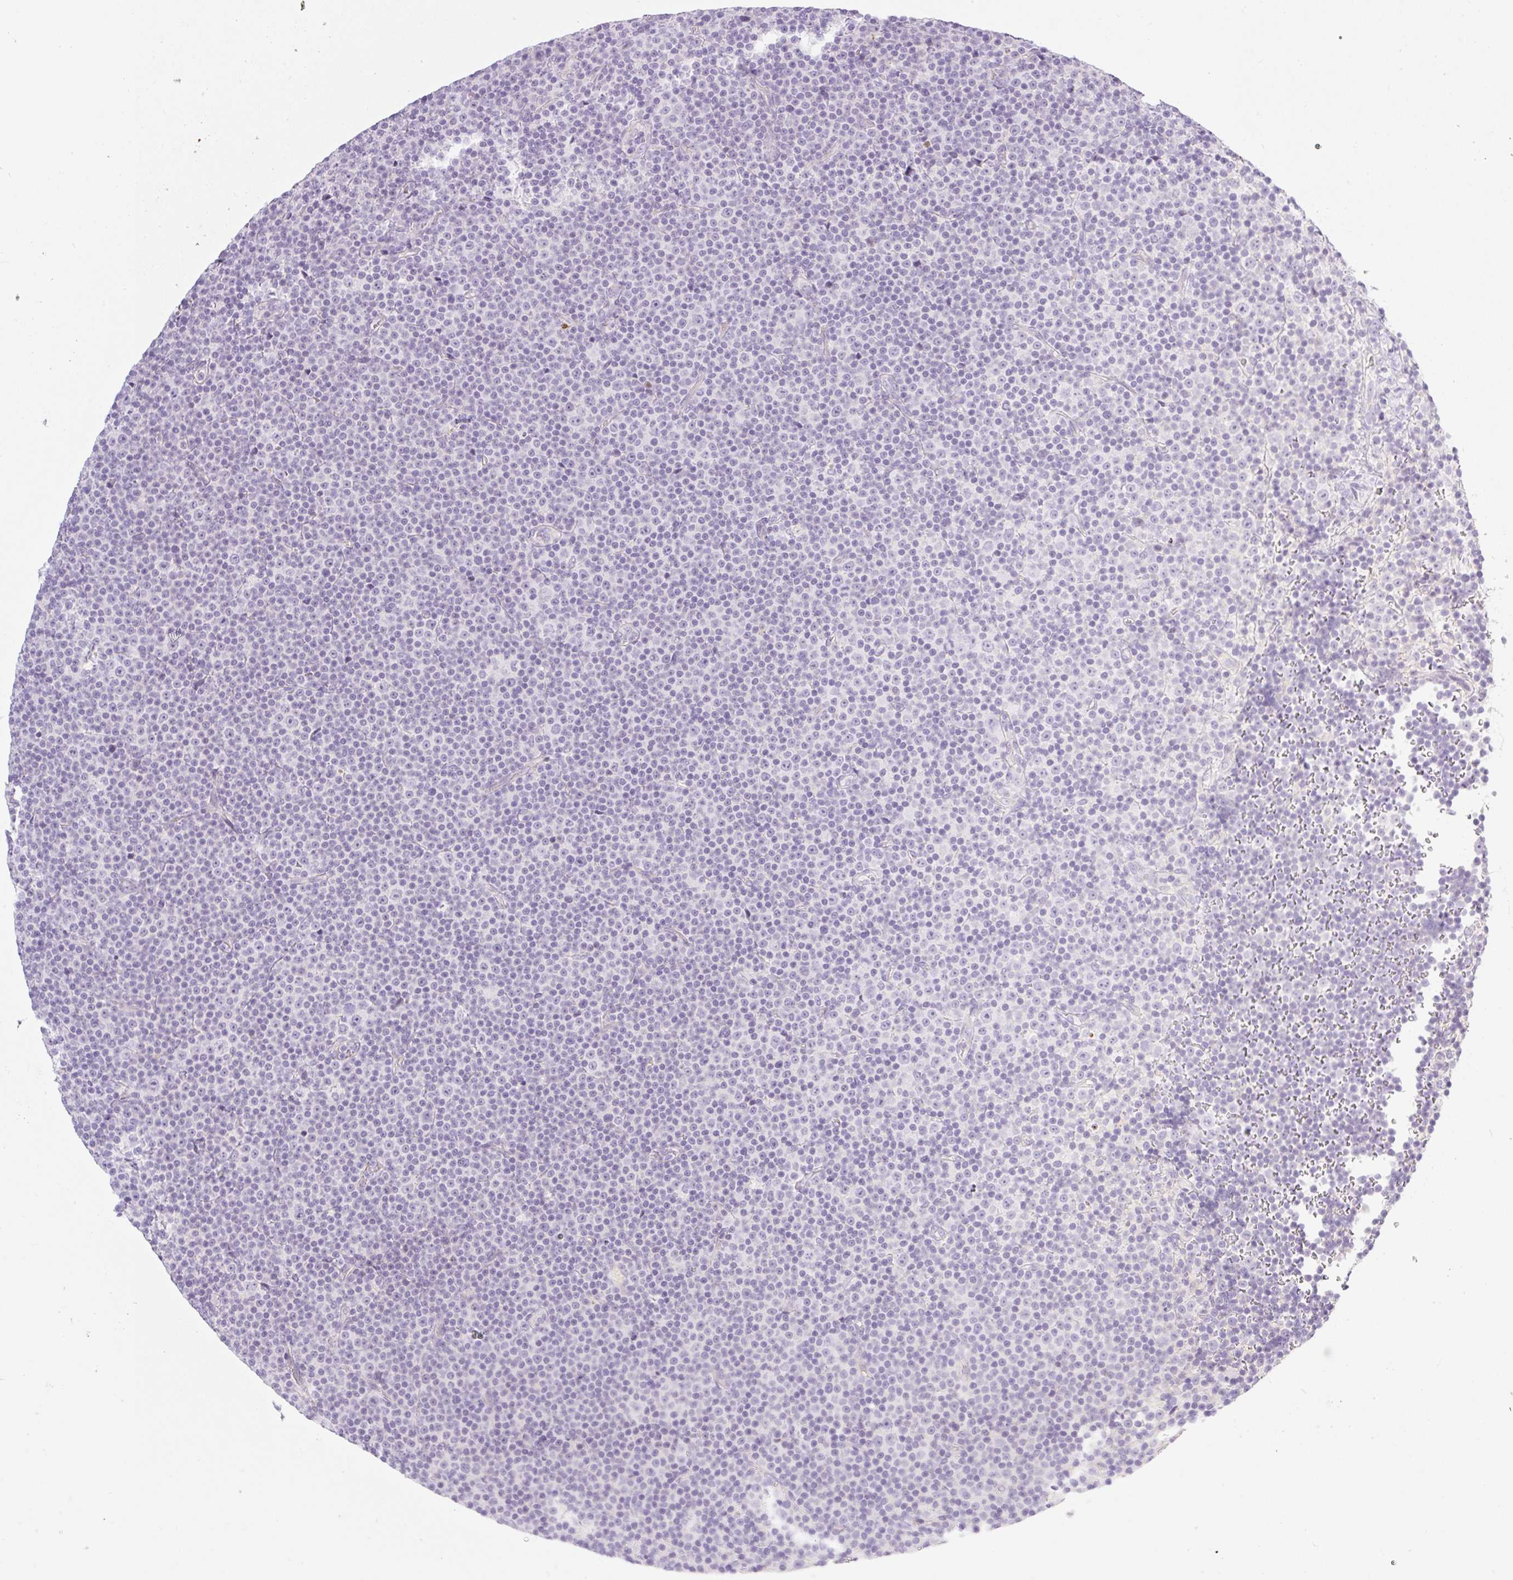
{"staining": {"intensity": "negative", "quantity": "none", "location": "none"}, "tissue": "lymphoma", "cell_type": "Tumor cells", "image_type": "cancer", "snomed": [{"axis": "morphology", "description": "Malignant lymphoma, non-Hodgkin's type, Low grade"}, {"axis": "topography", "description": "Lymph node"}], "caption": "The image demonstrates no staining of tumor cells in malignant lymphoma, non-Hodgkin's type (low-grade).", "gene": "MIA2", "patient": {"sex": "female", "age": 67}}